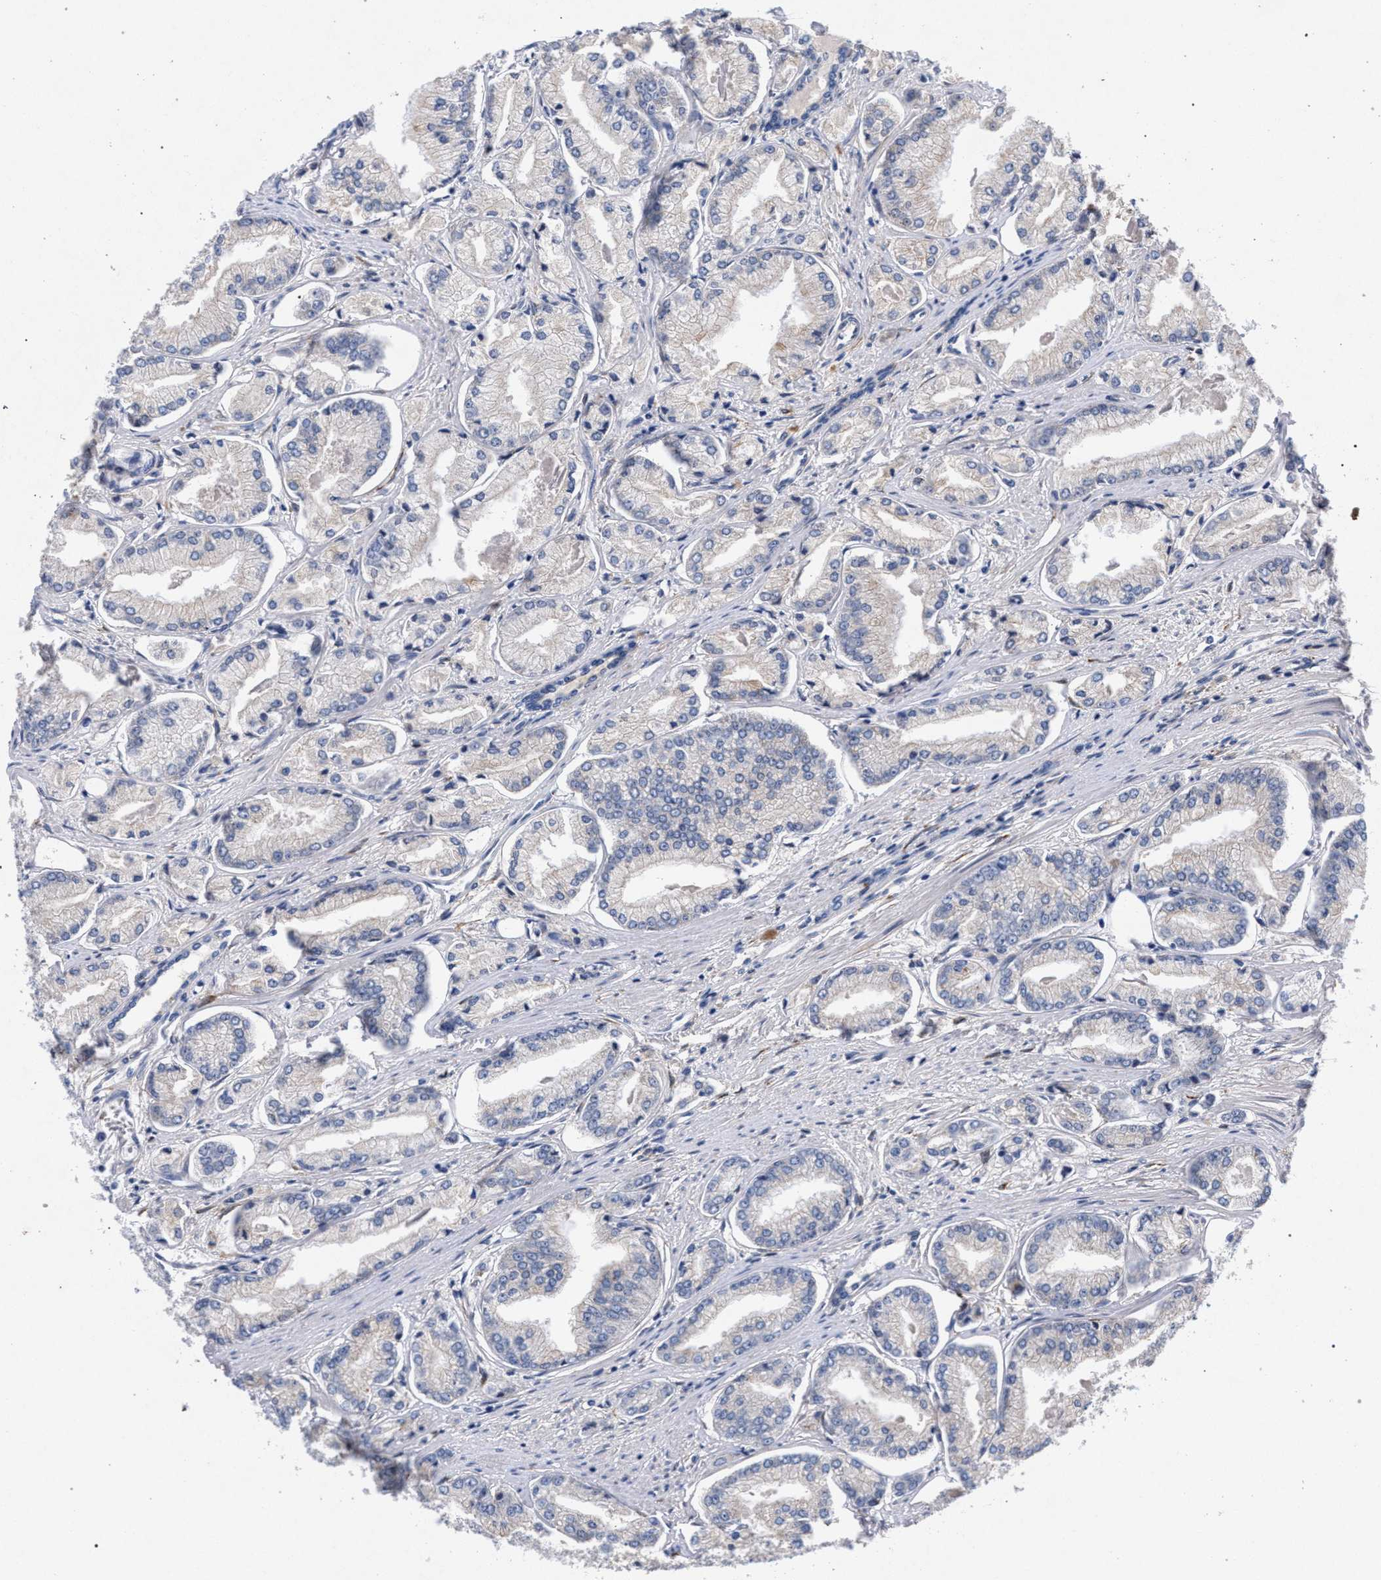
{"staining": {"intensity": "negative", "quantity": "none", "location": "none"}, "tissue": "prostate cancer", "cell_type": "Tumor cells", "image_type": "cancer", "snomed": [{"axis": "morphology", "description": "Adenocarcinoma, Low grade"}, {"axis": "topography", "description": "Prostate"}], "caption": "The micrograph displays no staining of tumor cells in low-grade adenocarcinoma (prostate).", "gene": "NEK7", "patient": {"sex": "male", "age": 52}}